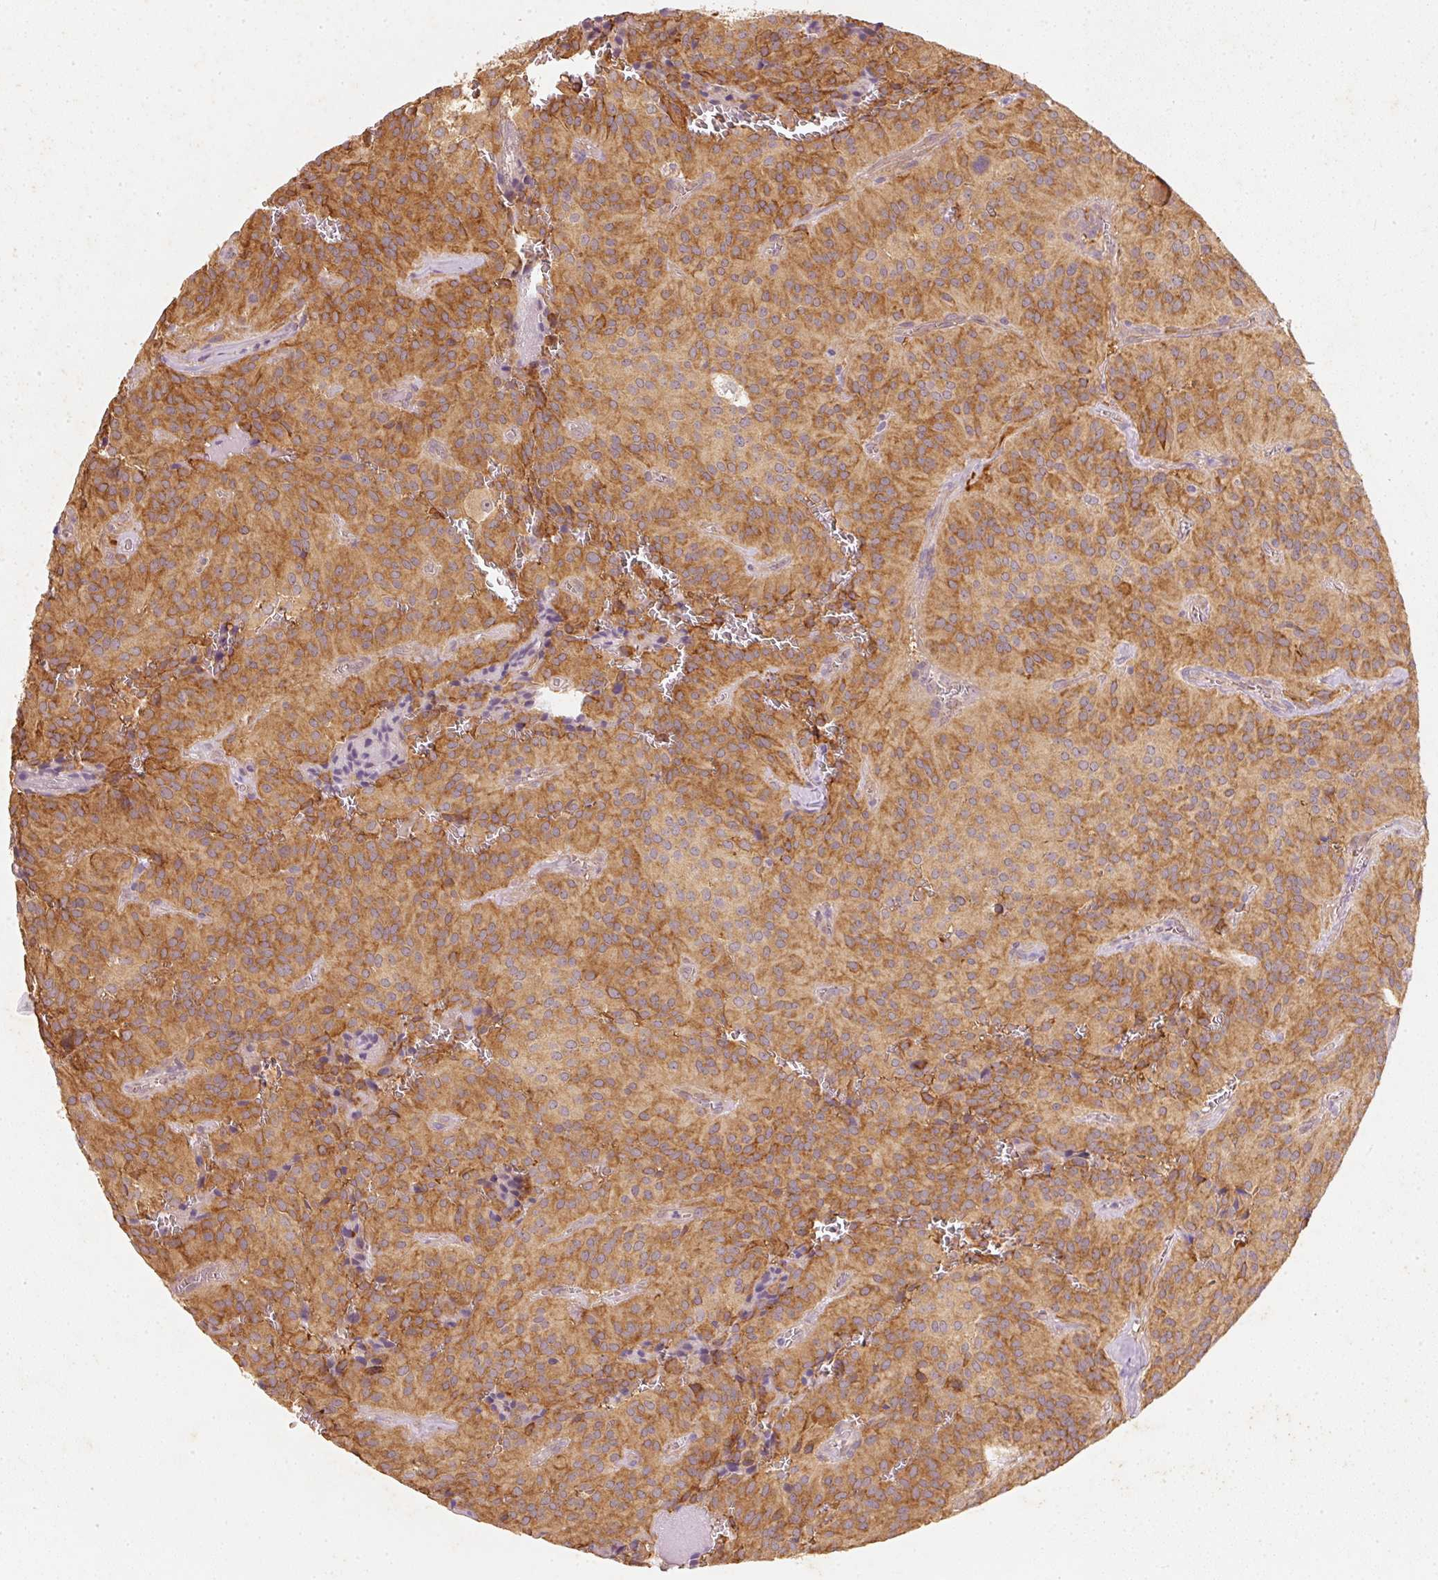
{"staining": {"intensity": "strong", "quantity": "25%-75%", "location": "cytoplasmic/membranous"}, "tissue": "glioma", "cell_type": "Tumor cells", "image_type": "cancer", "snomed": [{"axis": "morphology", "description": "Glioma, malignant, Low grade"}, {"axis": "topography", "description": "Brain"}], "caption": "Immunohistochemical staining of human low-grade glioma (malignant) shows high levels of strong cytoplasmic/membranous protein staining in approximately 25%-75% of tumor cells.", "gene": "RGL2", "patient": {"sex": "male", "age": 42}}